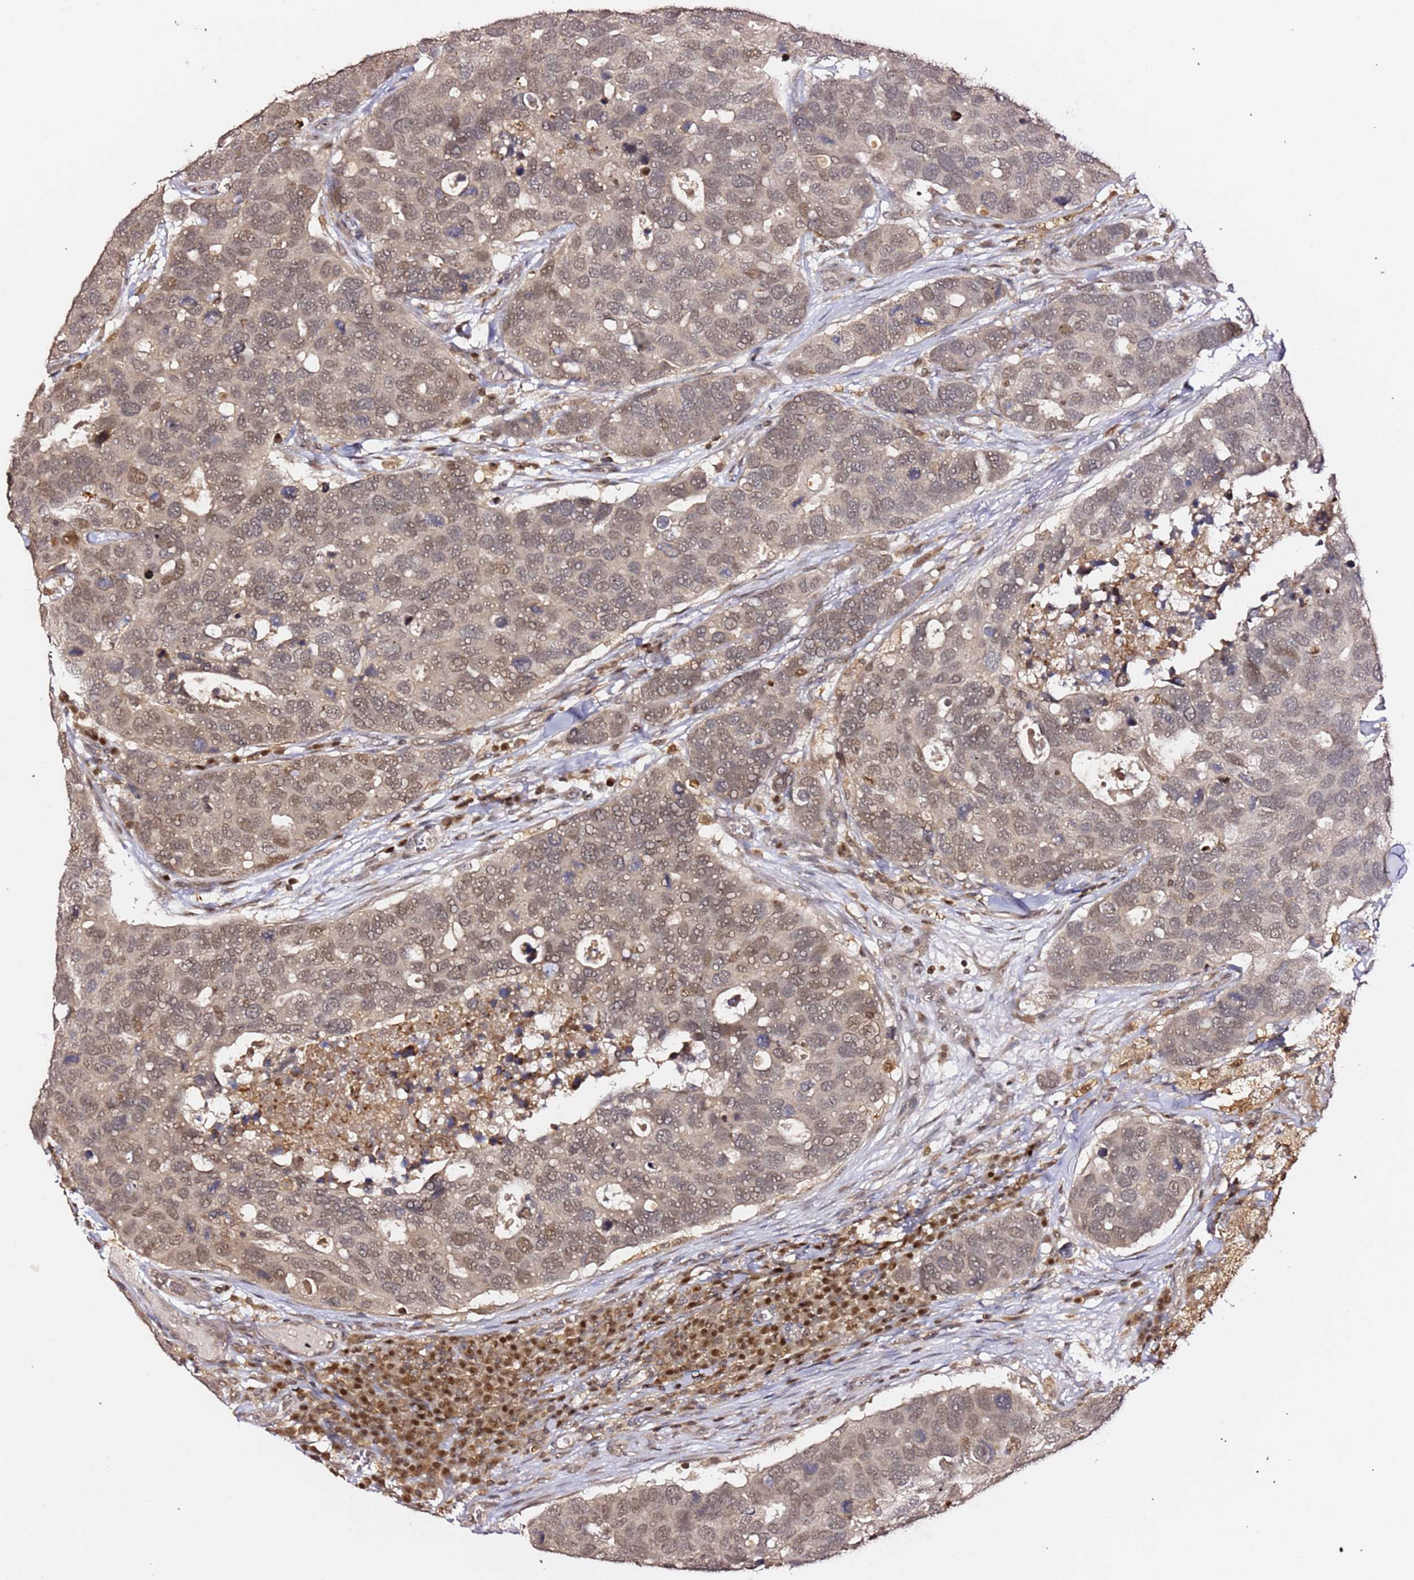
{"staining": {"intensity": "moderate", "quantity": ">75%", "location": "nuclear"}, "tissue": "breast cancer", "cell_type": "Tumor cells", "image_type": "cancer", "snomed": [{"axis": "morphology", "description": "Duct carcinoma"}, {"axis": "topography", "description": "Breast"}], "caption": "Tumor cells display moderate nuclear expression in about >75% of cells in invasive ductal carcinoma (breast).", "gene": "OR5V1", "patient": {"sex": "female", "age": 83}}